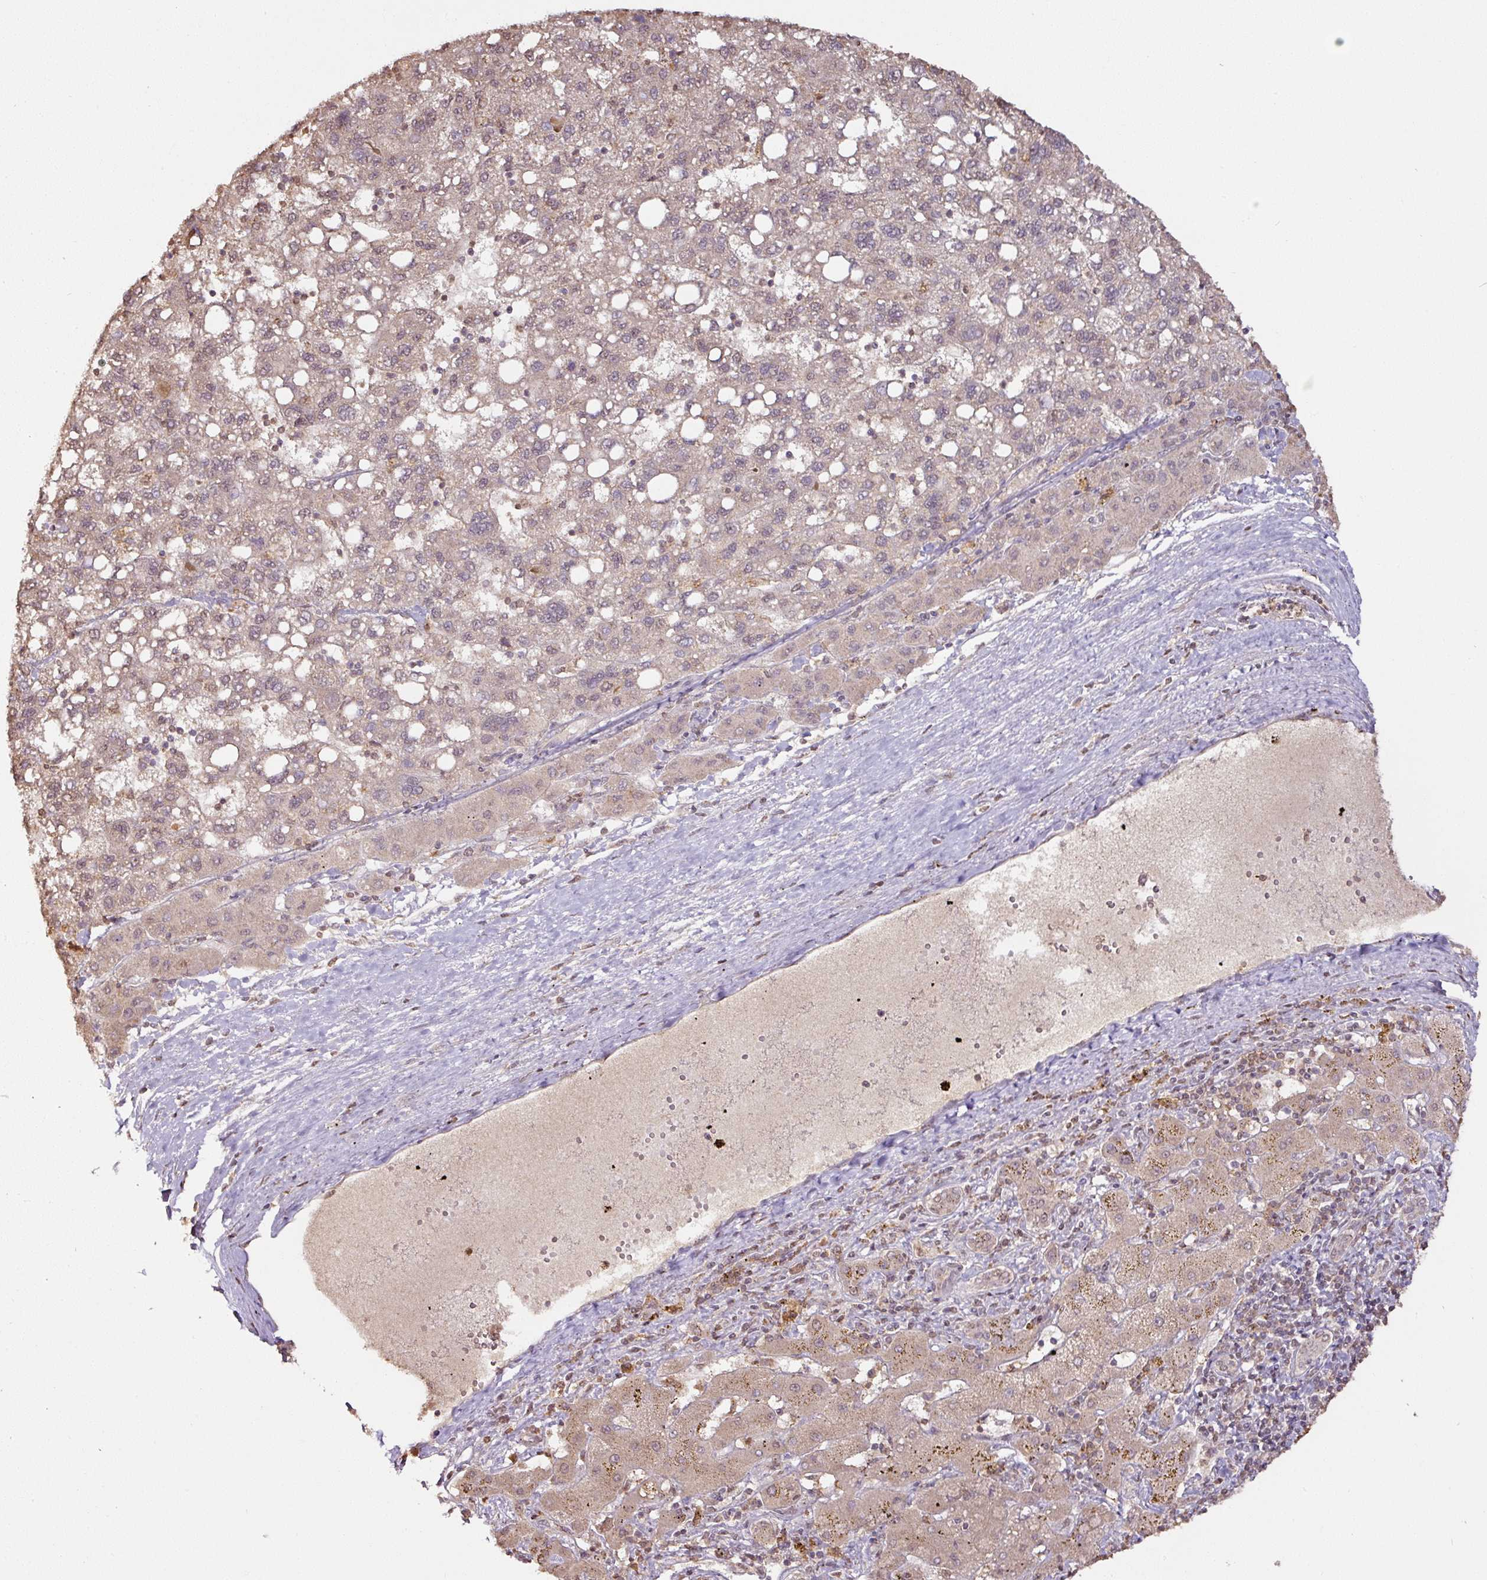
{"staining": {"intensity": "weak", "quantity": ">75%", "location": "cytoplasmic/membranous,nuclear"}, "tissue": "liver cancer", "cell_type": "Tumor cells", "image_type": "cancer", "snomed": [{"axis": "morphology", "description": "Carcinoma, Hepatocellular, NOS"}, {"axis": "topography", "description": "Liver"}], "caption": "A low amount of weak cytoplasmic/membranous and nuclear staining is identified in about >75% of tumor cells in liver cancer (hepatocellular carcinoma) tissue.", "gene": "RPL38", "patient": {"sex": "female", "age": 82}}